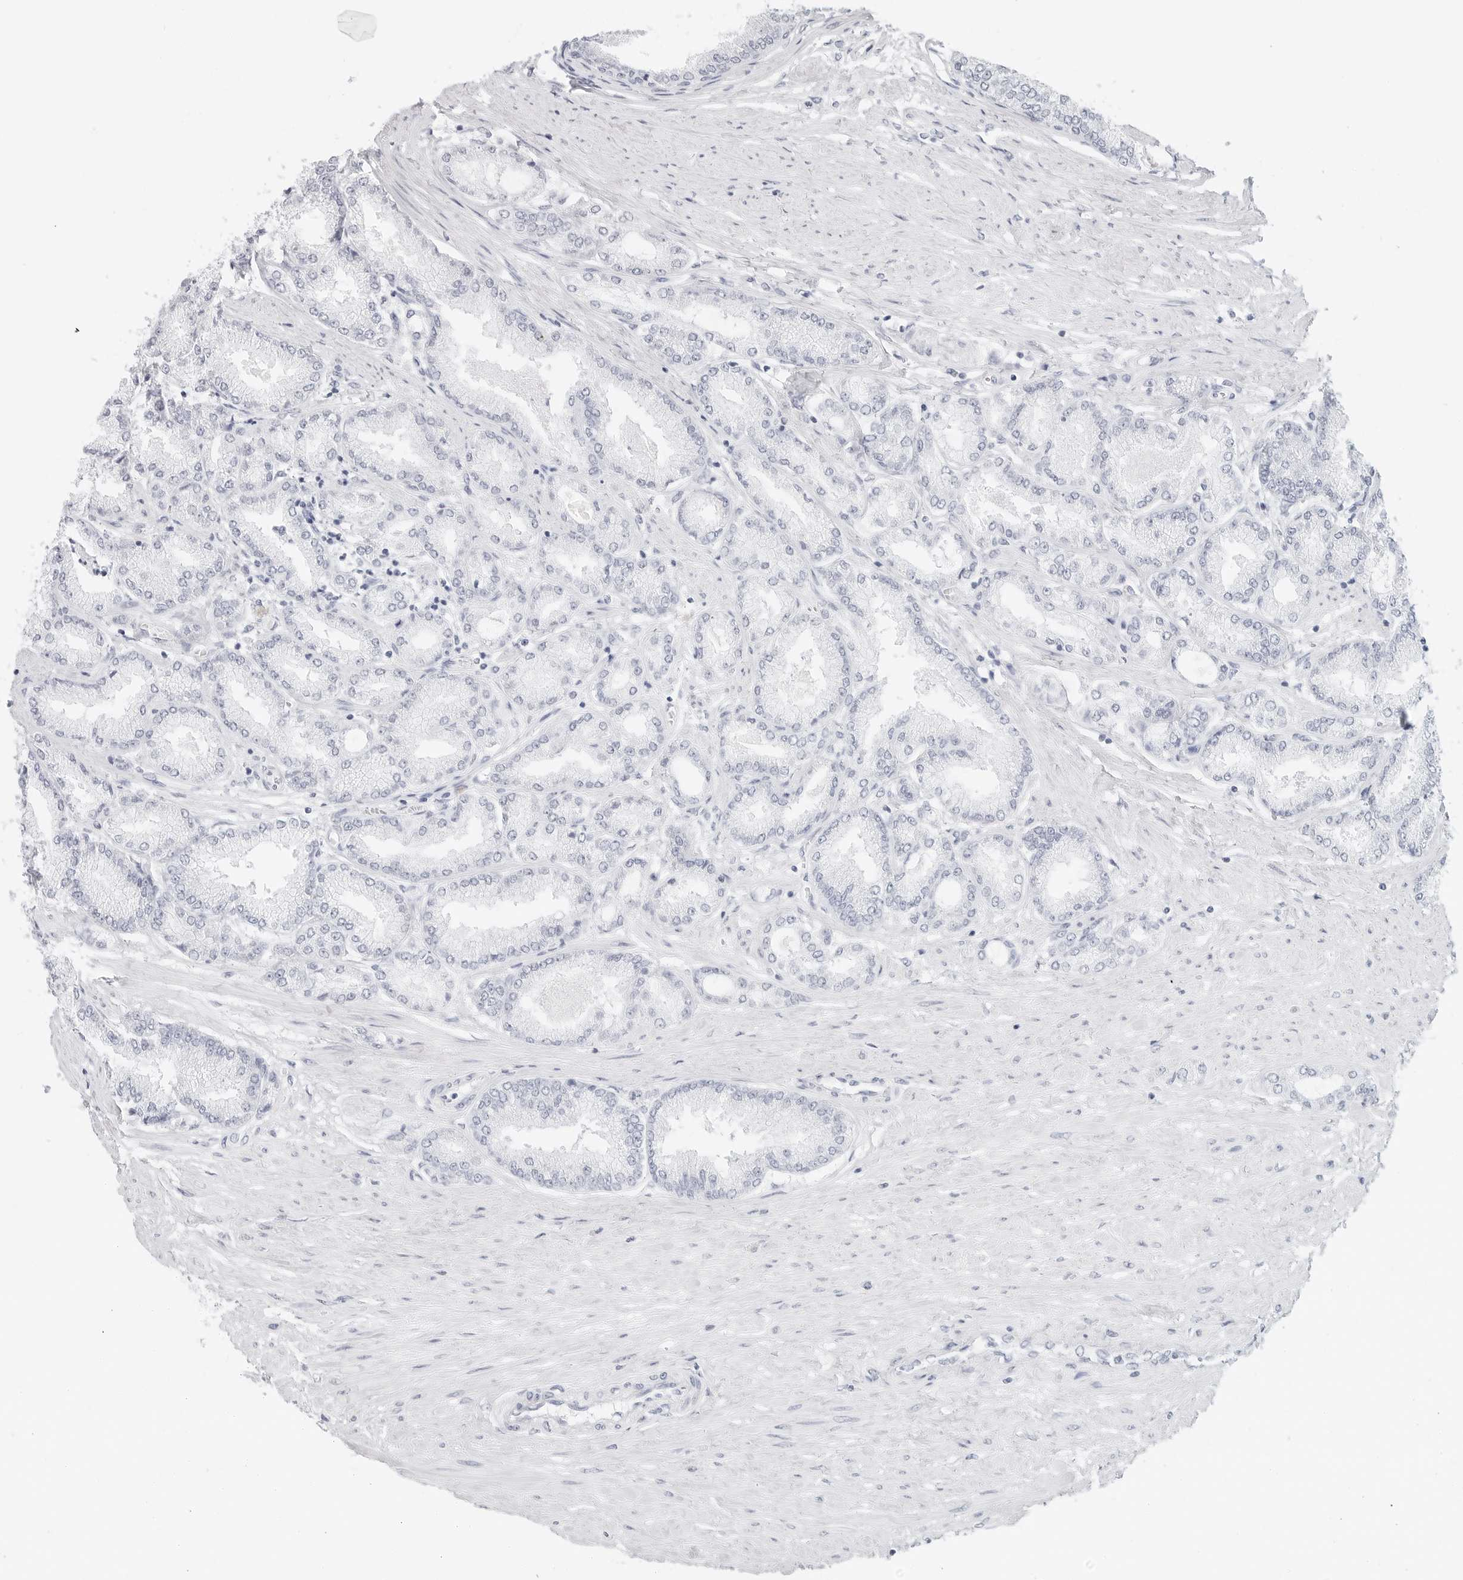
{"staining": {"intensity": "negative", "quantity": "none", "location": "none"}, "tissue": "prostate cancer", "cell_type": "Tumor cells", "image_type": "cancer", "snomed": [{"axis": "morphology", "description": "Adenocarcinoma, Low grade"}, {"axis": "topography", "description": "Prostate"}], "caption": "The immunohistochemistry micrograph has no significant staining in tumor cells of prostate low-grade adenocarcinoma tissue.", "gene": "METAP1", "patient": {"sex": "male", "age": 63}}